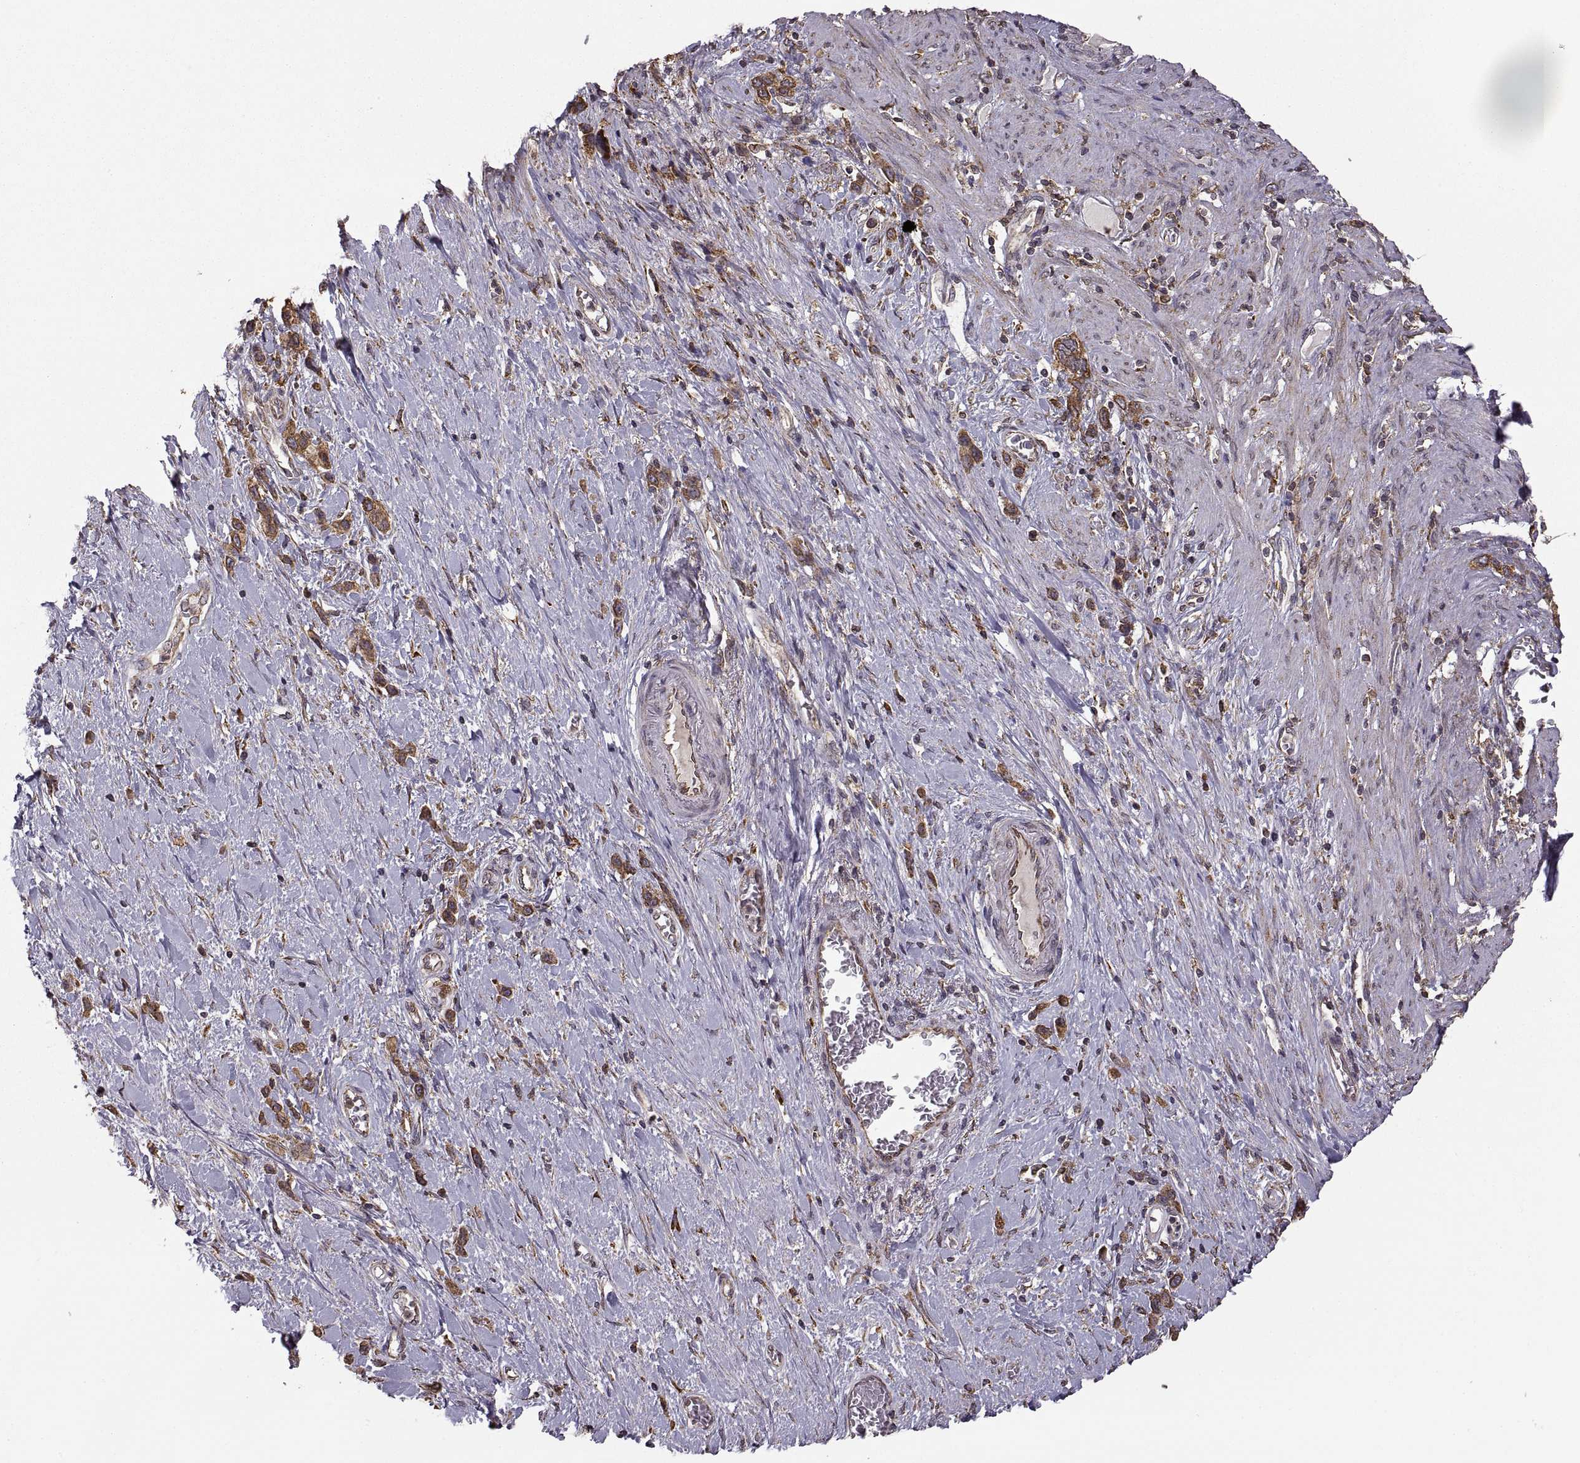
{"staining": {"intensity": "moderate", "quantity": "25%-75%", "location": "cytoplasmic/membranous"}, "tissue": "stomach cancer", "cell_type": "Tumor cells", "image_type": "cancer", "snomed": [{"axis": "morphology", "description": "Normal tissue, NOS"}, {"axis": "morphology", "description": "Adenocarcinoma, NOS"}, {"axis": "morphology", "description": "Adenocarcinoma, High grade"}, {"axis": "topography", "description": "Stomach, upper"}, {"axis": "topography", "description": "Stomach"}], "caption": "Stomach high-grade adenocarcinoma tissue demonstrates moderate cytoplasmic/membranous expression in about 25%-75% of tumor cells The protein is stained brown, and the nuclei are stained in blue (DAB (3,3'-diaminobenzidine) IHC with brightfield microscopy, high magnification).", "gene": "PDIA3", "patient": {"sex": "female", "age": 65}}